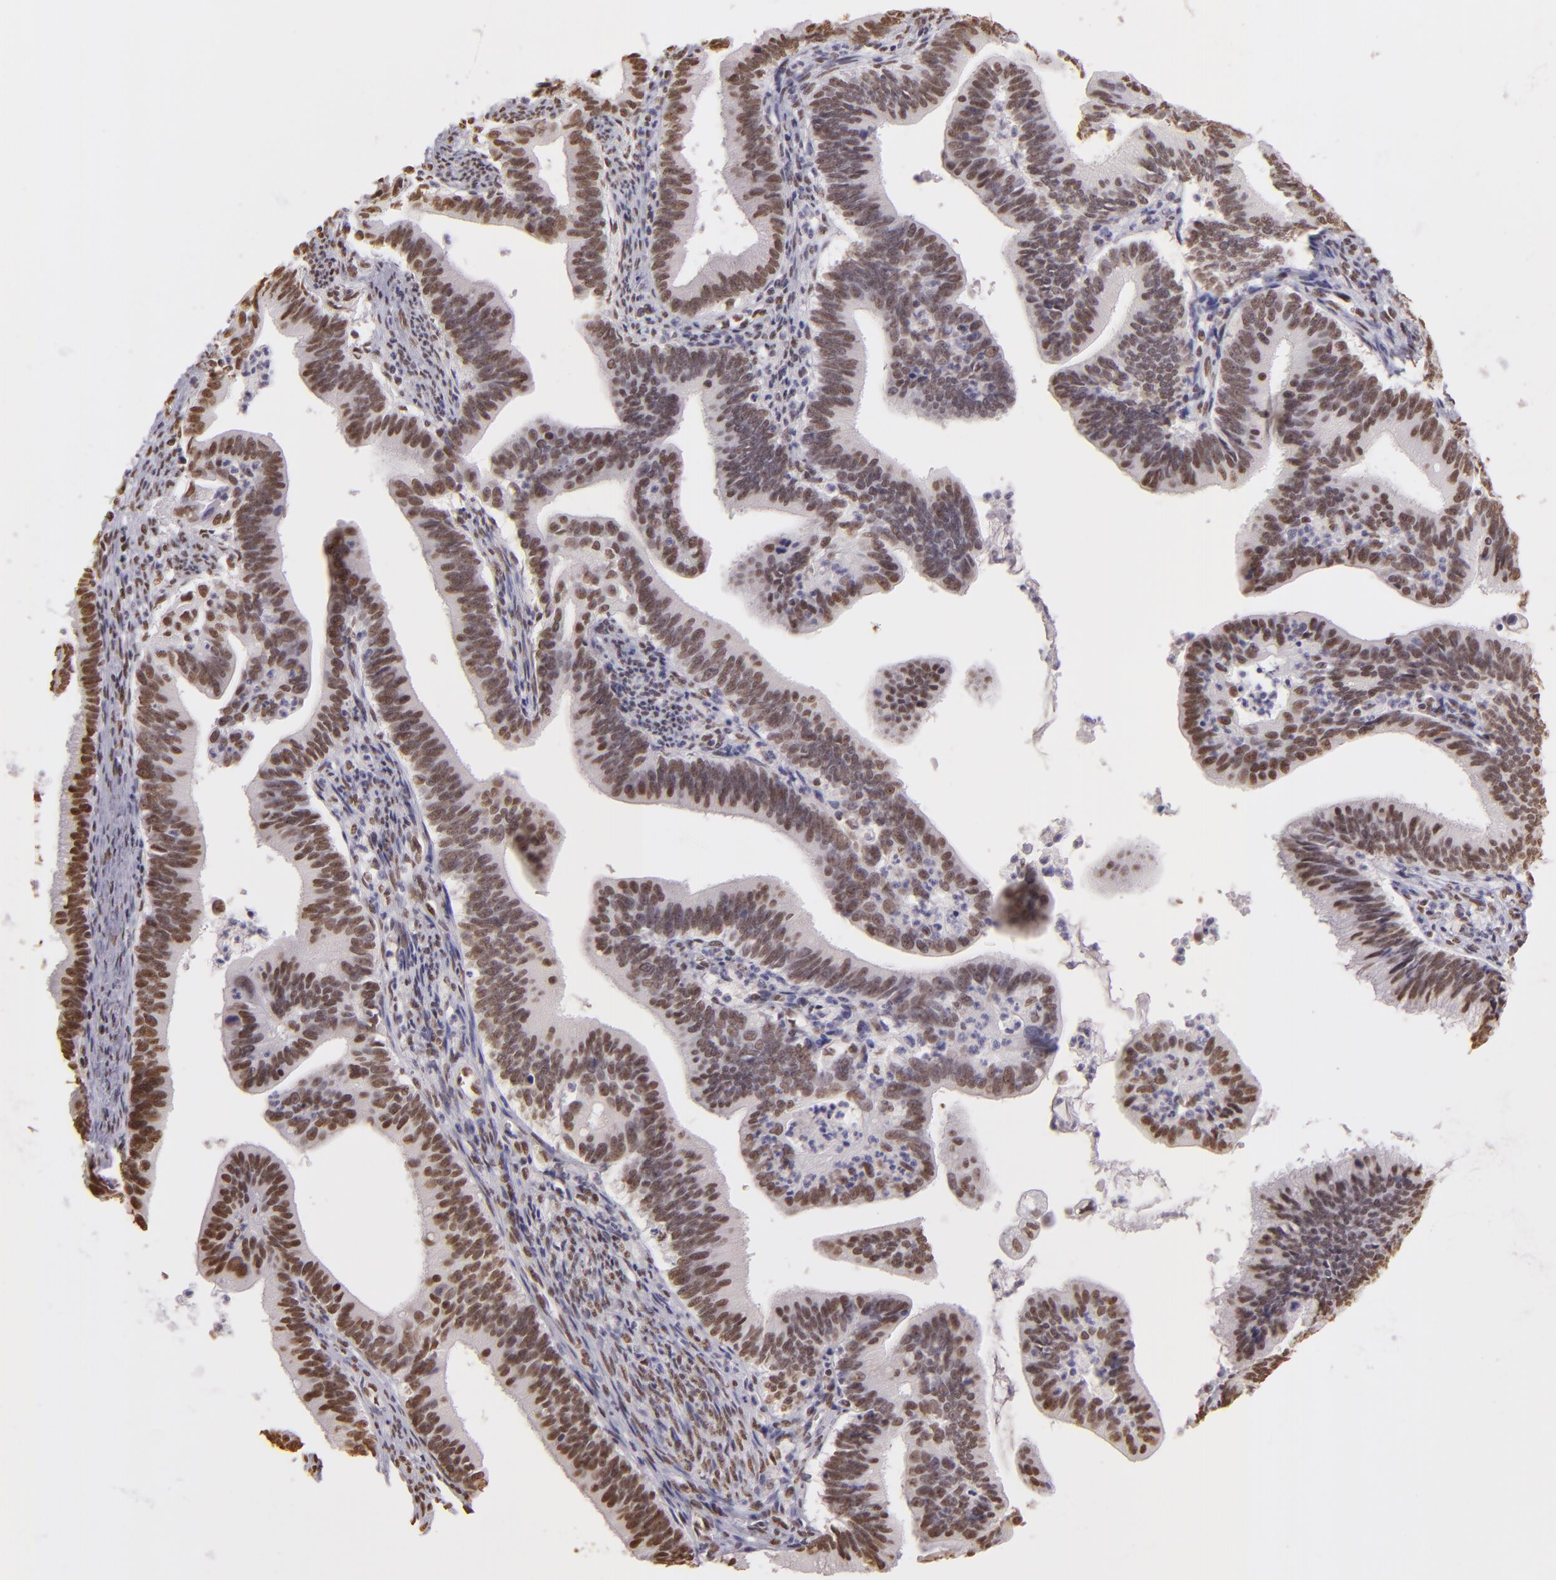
{"staining": {"intensity": "weak", "quantity": ">75%", "location": "nuclear"}, "tissue": "cervical cancer", "cell_type": "Tumor cells", "image_type": "cancer", "snomed": [{"axis": "morphology", "description": "Adenocarcinoma, NOS"}, {"axis": "topography", "description": "Cervix"}], "caption": "Cervical cancer (adenocarcinoma) stained with a brown dye exhibits weak nuclear positive expression in about >75% of tumor cells.", "gene": "PAPOLA", "patient": {"sex": "female", "age": 47}}